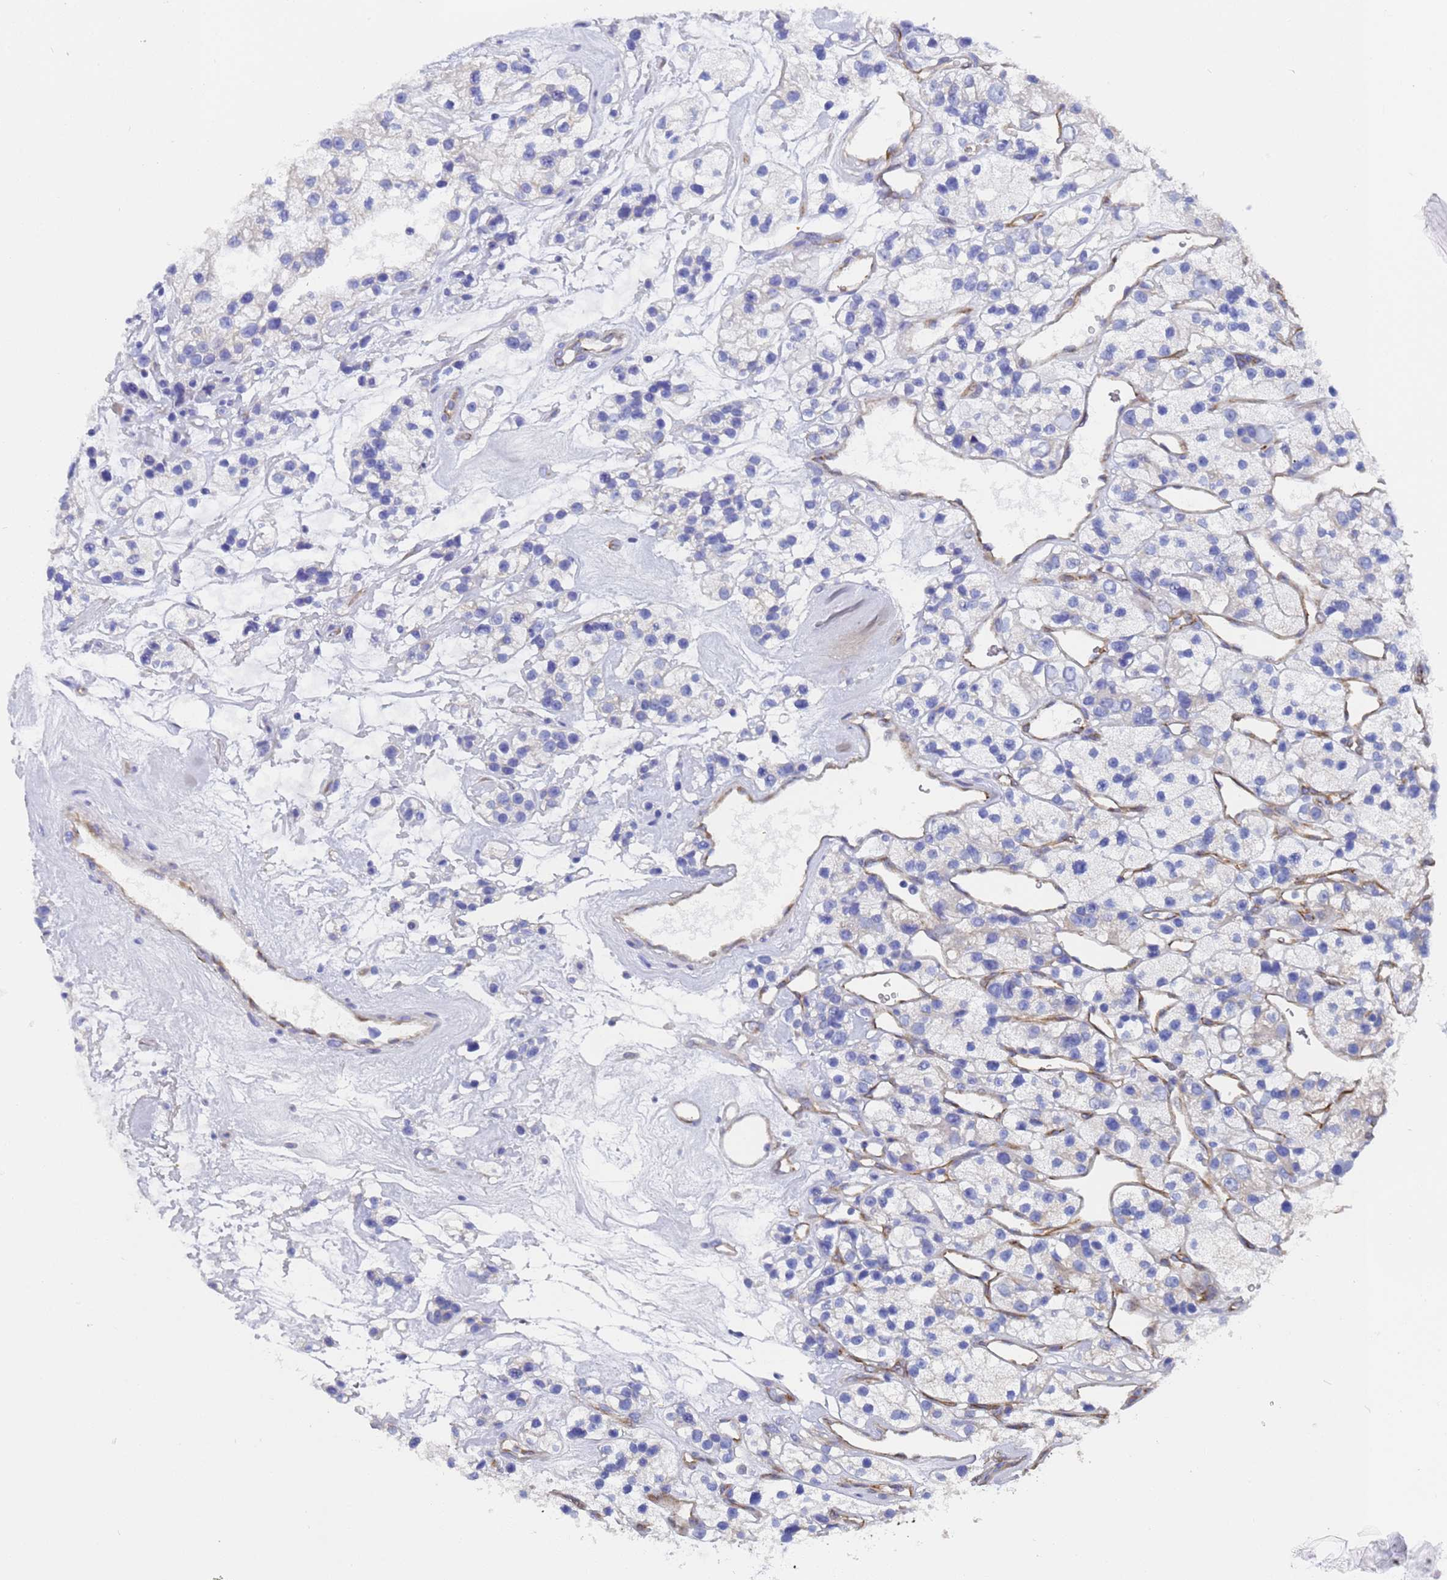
{"staining": {"intensity": "negative", "quantity": "none", "location": "none"}, "tissue": "renal cancer", "cell_type": "Tumor cells", "image_type": "cancer", "snomed": [{"axis": "morphology", "description": "Adenocarcinoma, NOS"}, {"axis": "topography", "description": "Kidney"}], "caption": "Protein analysis of renal cancer (adenocarcinoma) shows no significant expression in tumor cells.", "gene": "TUBB1", "patient": {"sex": "female", "age": 57}}